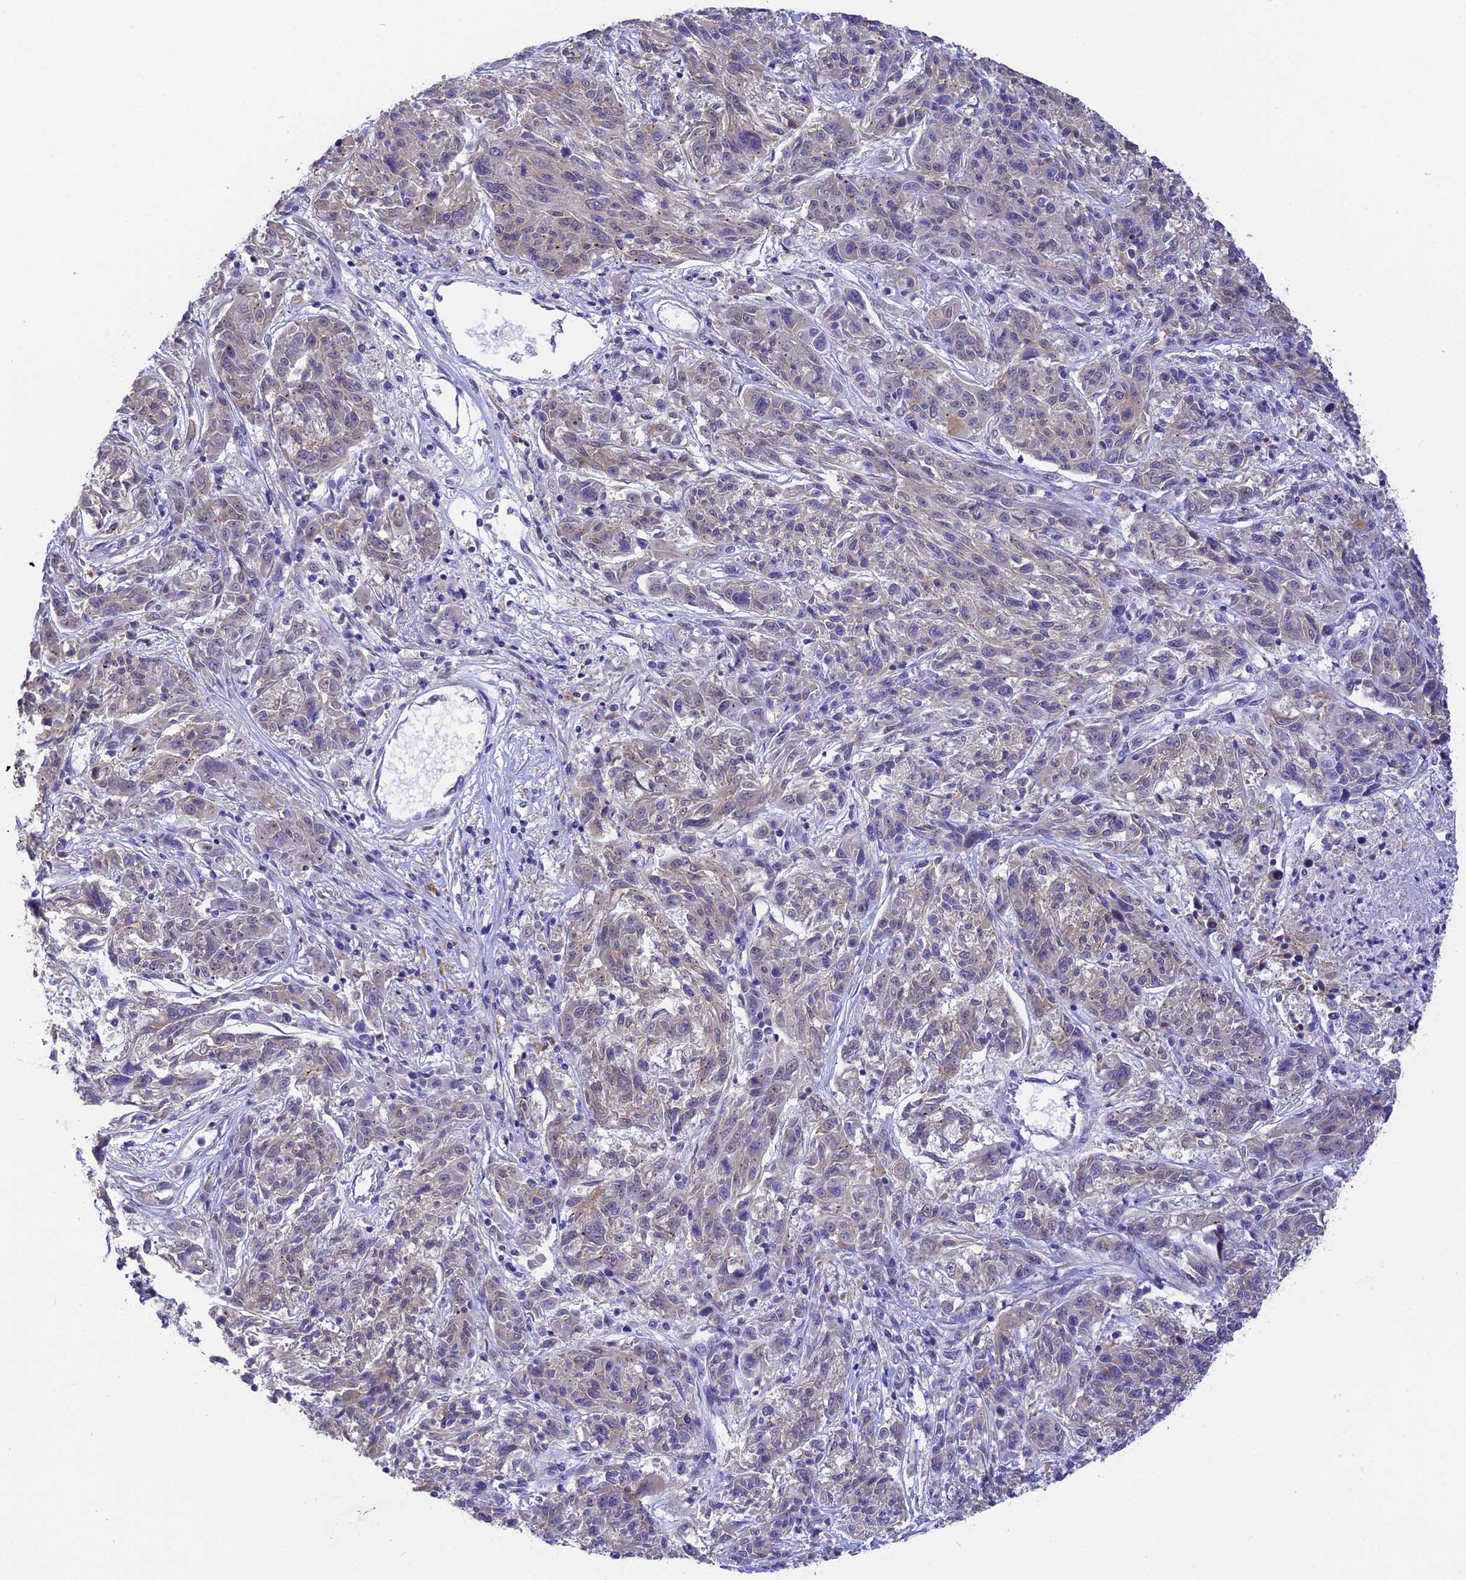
{"staining": {"intensity": "weak", "quantity": "<25%", "location": "cytoplasmic/membranous"}, "tissue": "melanoma", "cell_type": "Tumor cells", "image_type": "cancer", "snomed": [{"axis": "morphology", "description": "Malignant melanoma, NOS"}, {"axis": "topography", "description": "Skin"}], "caption": "Protein analysis of malignant melanoma displays no significant positivity in tumor cells.", "gene": "KCTD14", "patient": {"sex": "male", "age": 53}}